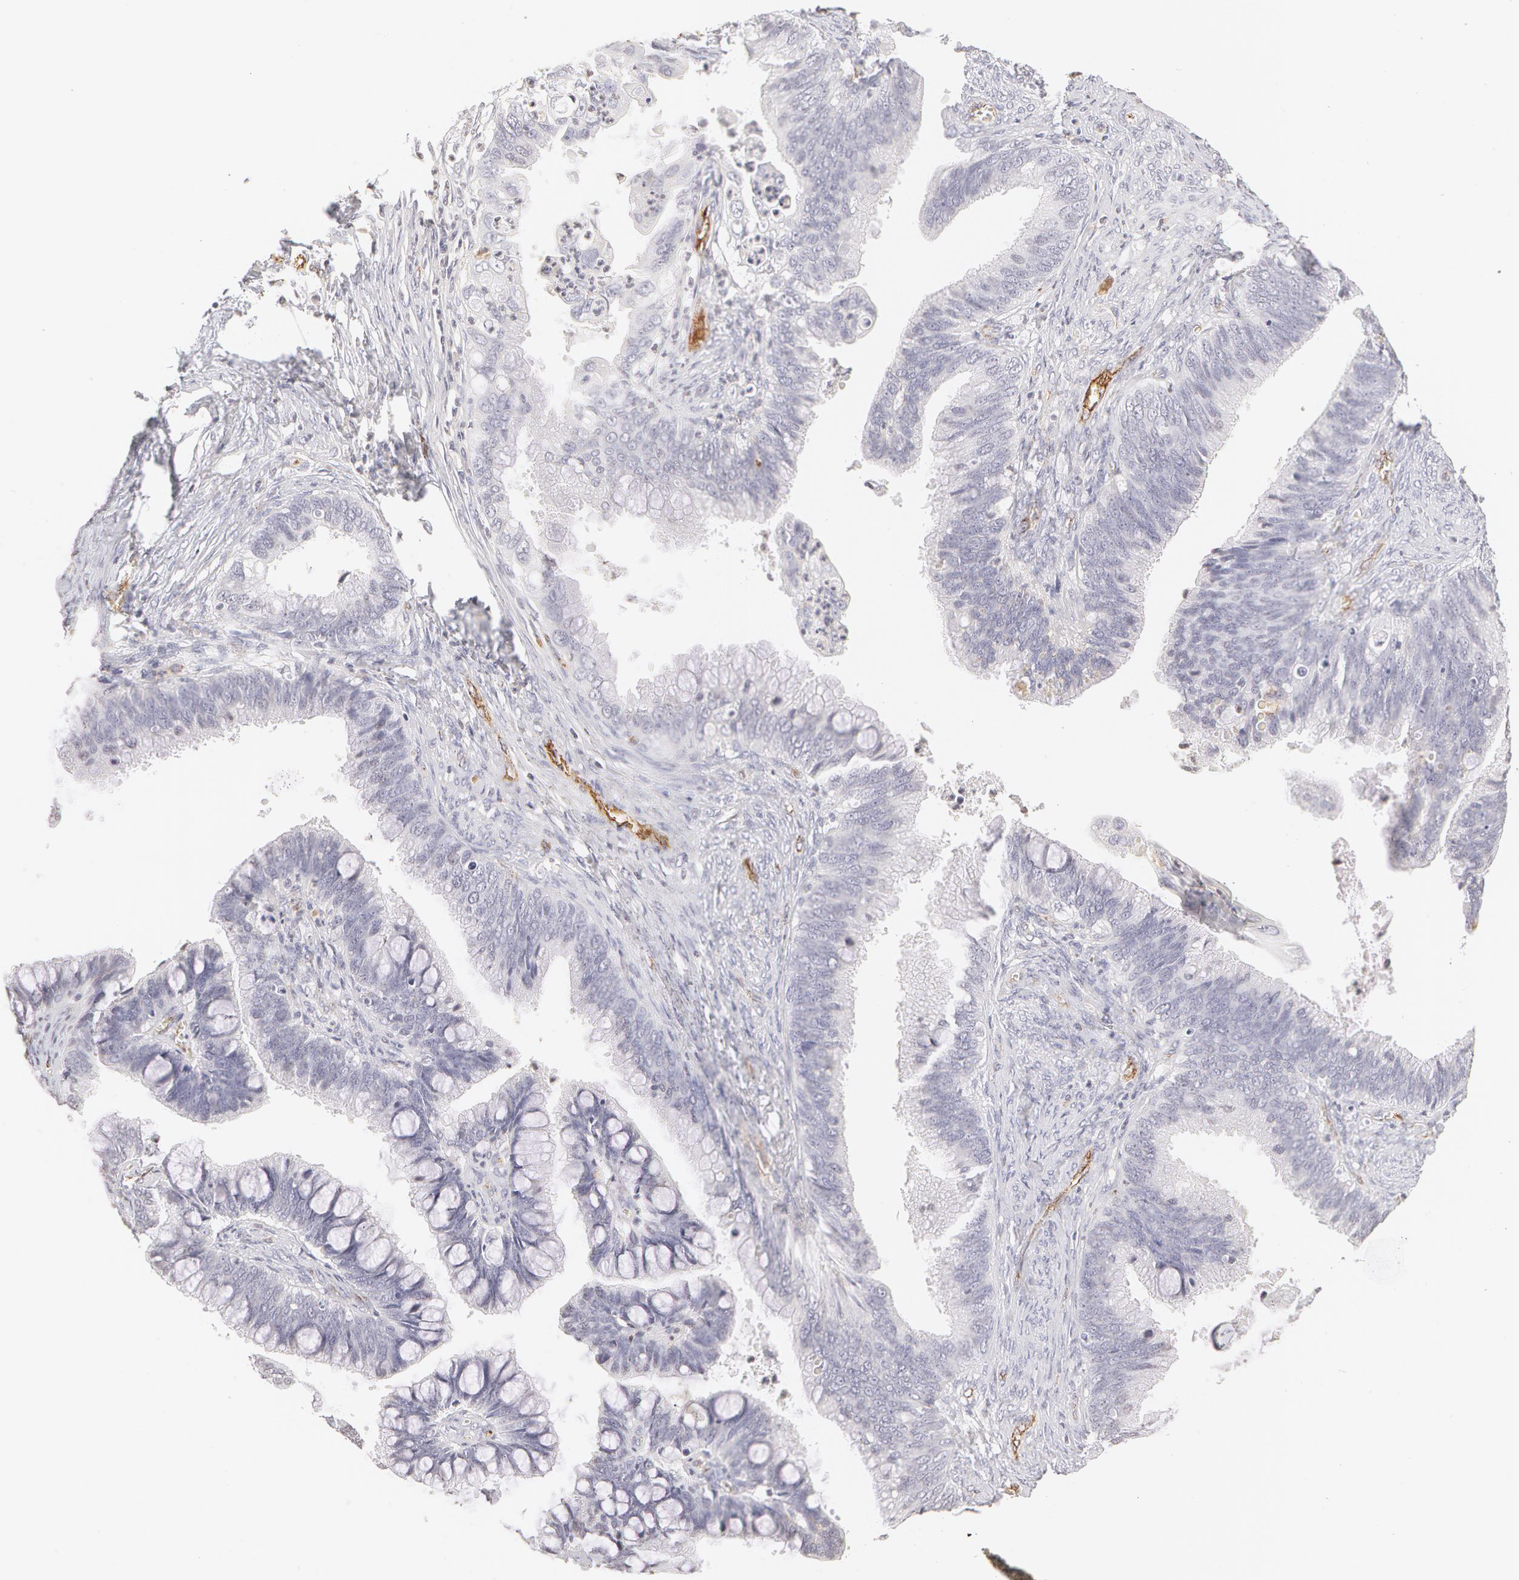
{"staining": {"intensity": "negative", "quantity": "none", "location": "none"}, "tissue": "cervical cancer", "cell_type": "Tumor cells", "image_type": "cancer", "snomed": [{"axis": "morphology", "description": "Adenocarcinoma, NOS"}, {"axis": "topography", "description": "Cervix"}], "caption": "Immunohistochemistry (IHC) image of adenocarcinoma (cervical) stained for a protein (brown), which reveals no positivity in tumor cells. (DAB (3,3'-diaminobenzidine) immunohistochemistry (IHC), high magnification).", "gene": "VWF", "patient": {"sex": "female", "age": 47}}